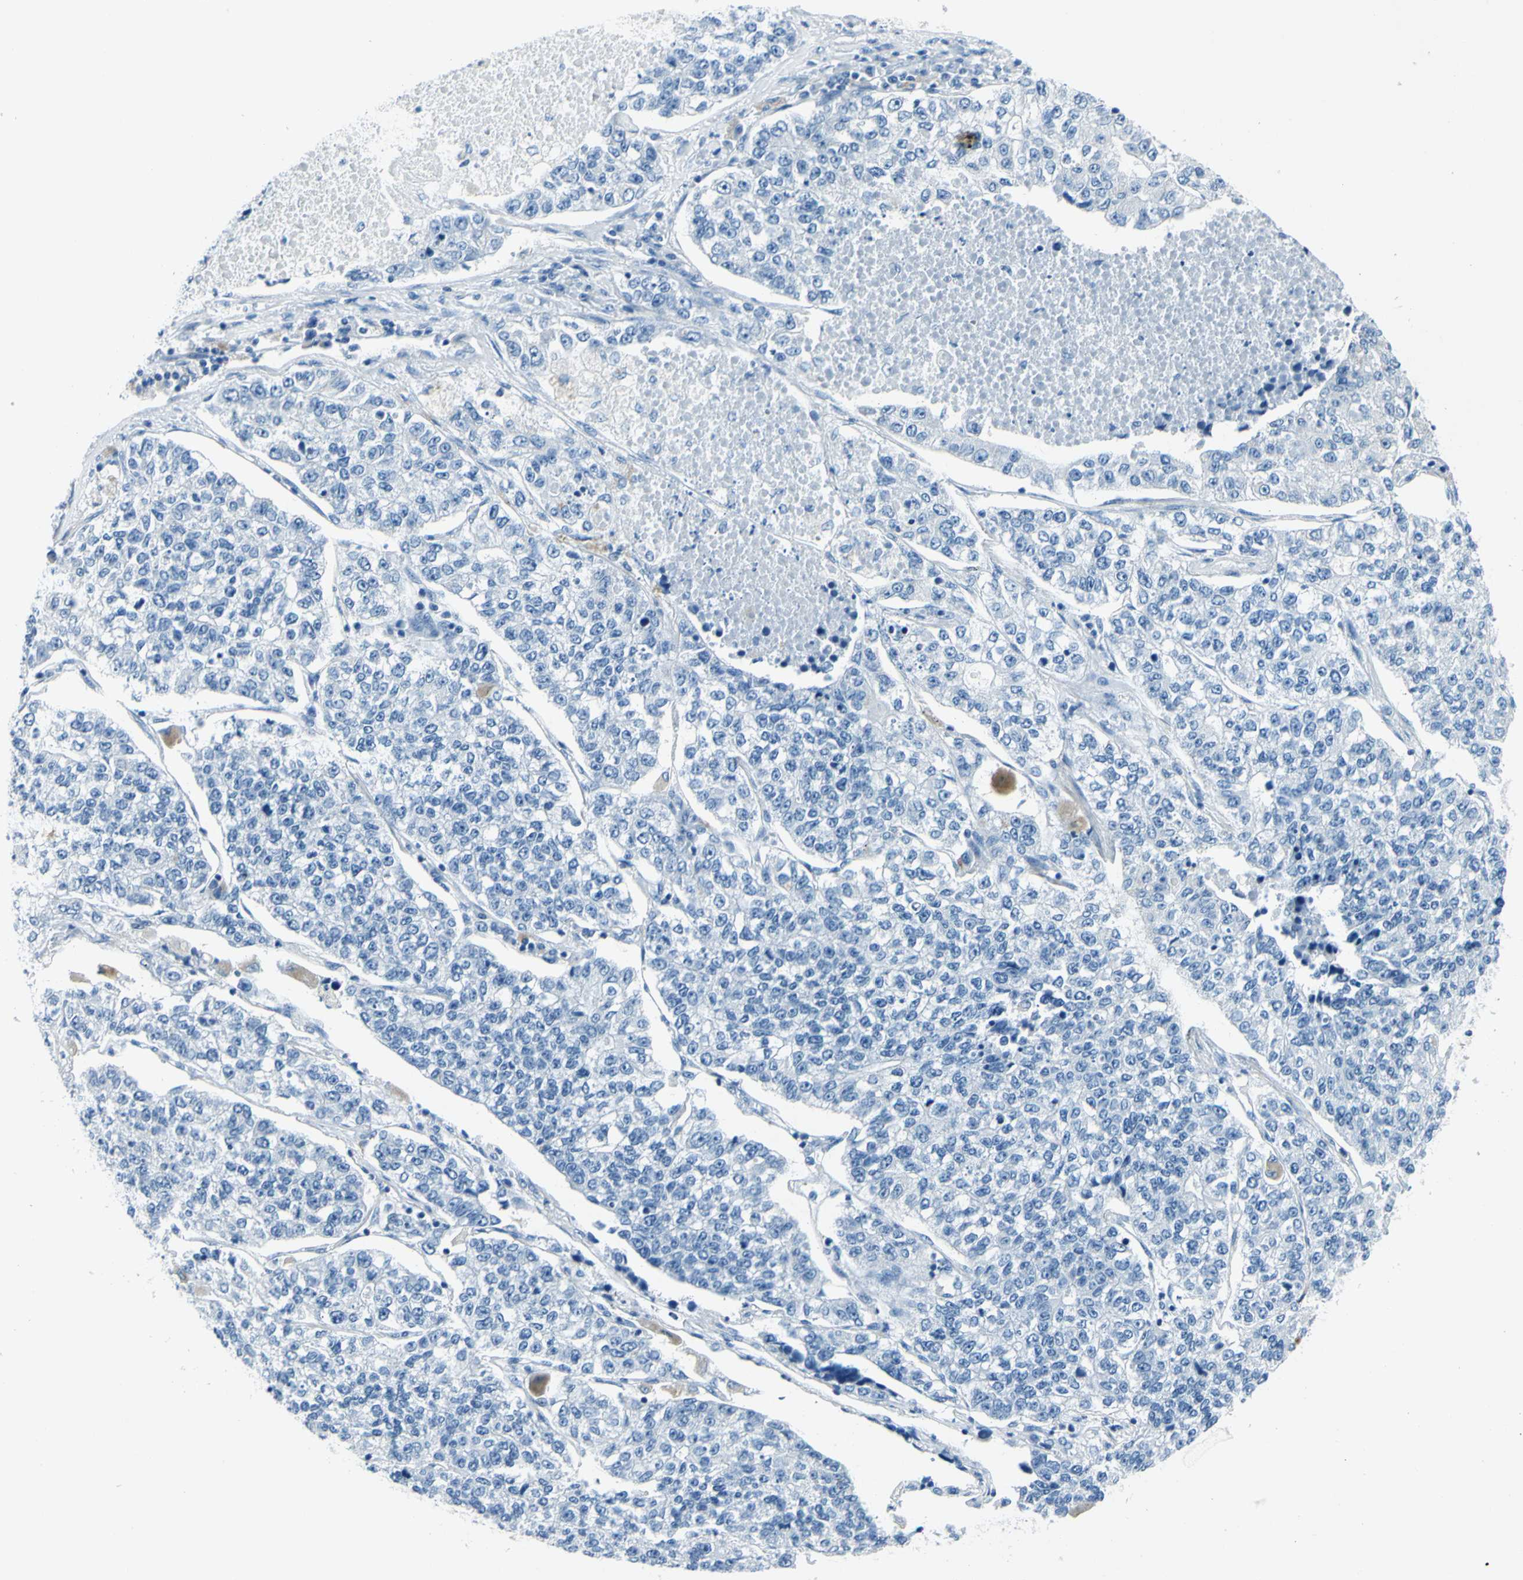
{"staining": {"intensity": "negative", "quantity": "none", "location": "none"}, "tissue": "lung cancer", "cell_type": "Tumor cells", "image_type": "cancer", "snomed": [{"axis": "morphology", "description": "Adenocarcinoma, NOS"}, {"axis": "topography", "description": "Lung"}], "caption": "This is an immunohistochemistry histopathology image of human lung adenocarcinoma. There is no expression in tumor cells.", "gene": "CDH15", "patient": {"sex": "male", "age": 49}}